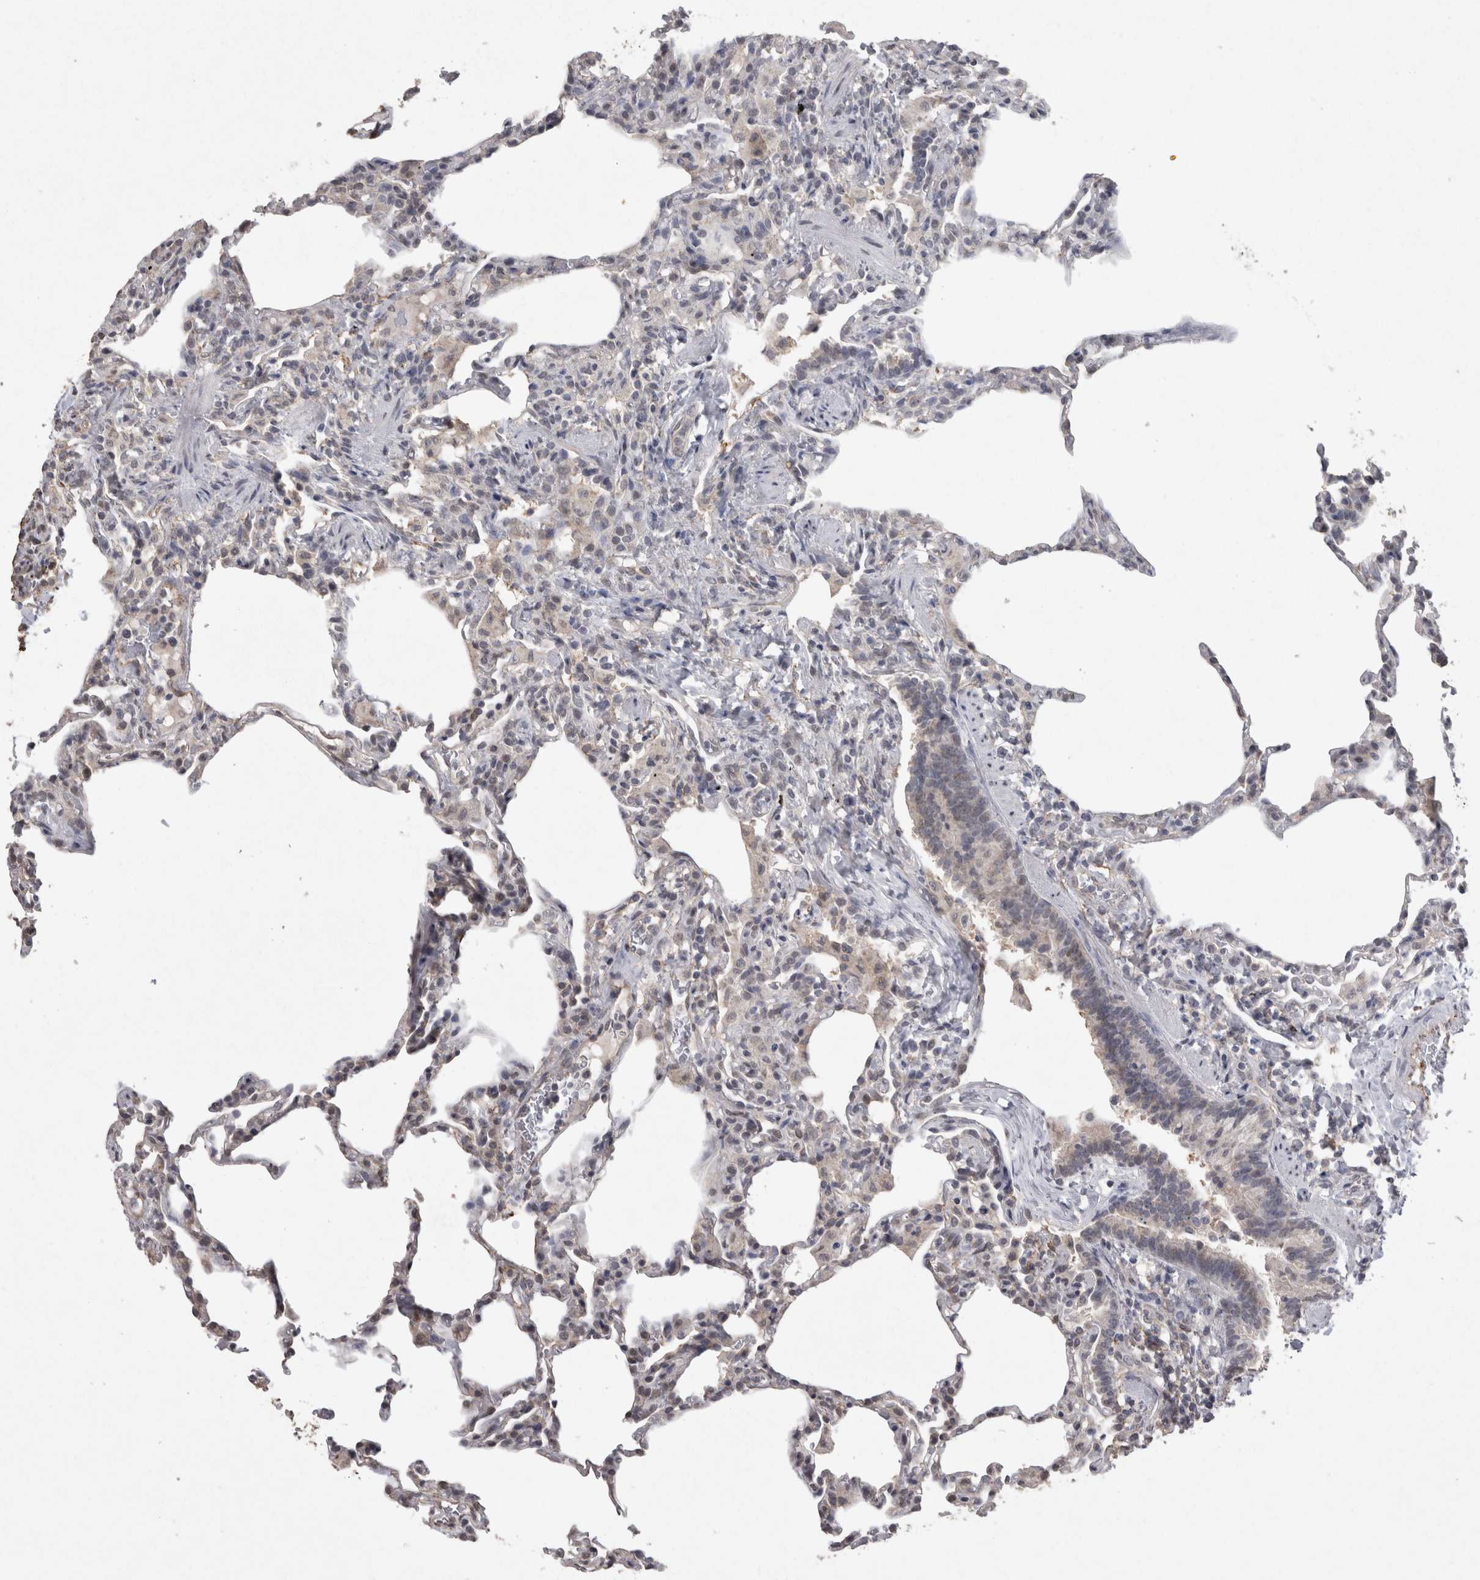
{"staining": {"intensity": "negative", "quantity": "none", "location": "none"}, "tissue": "lung", "cell_type": "Alveolar cells", "image_type": "normal", "snomed": [{"axis": "morphology", "description": "Normal tissue, NOS"}, {"axis": "topography", "description": "Lung"}], "caption": "This is a photomicrograph of immunohistochemistry staining of benign lung, which shows no positivity in alveolar cells.", "gene": "MEP1A", "patient": {"sex": "male", "age": 20}}